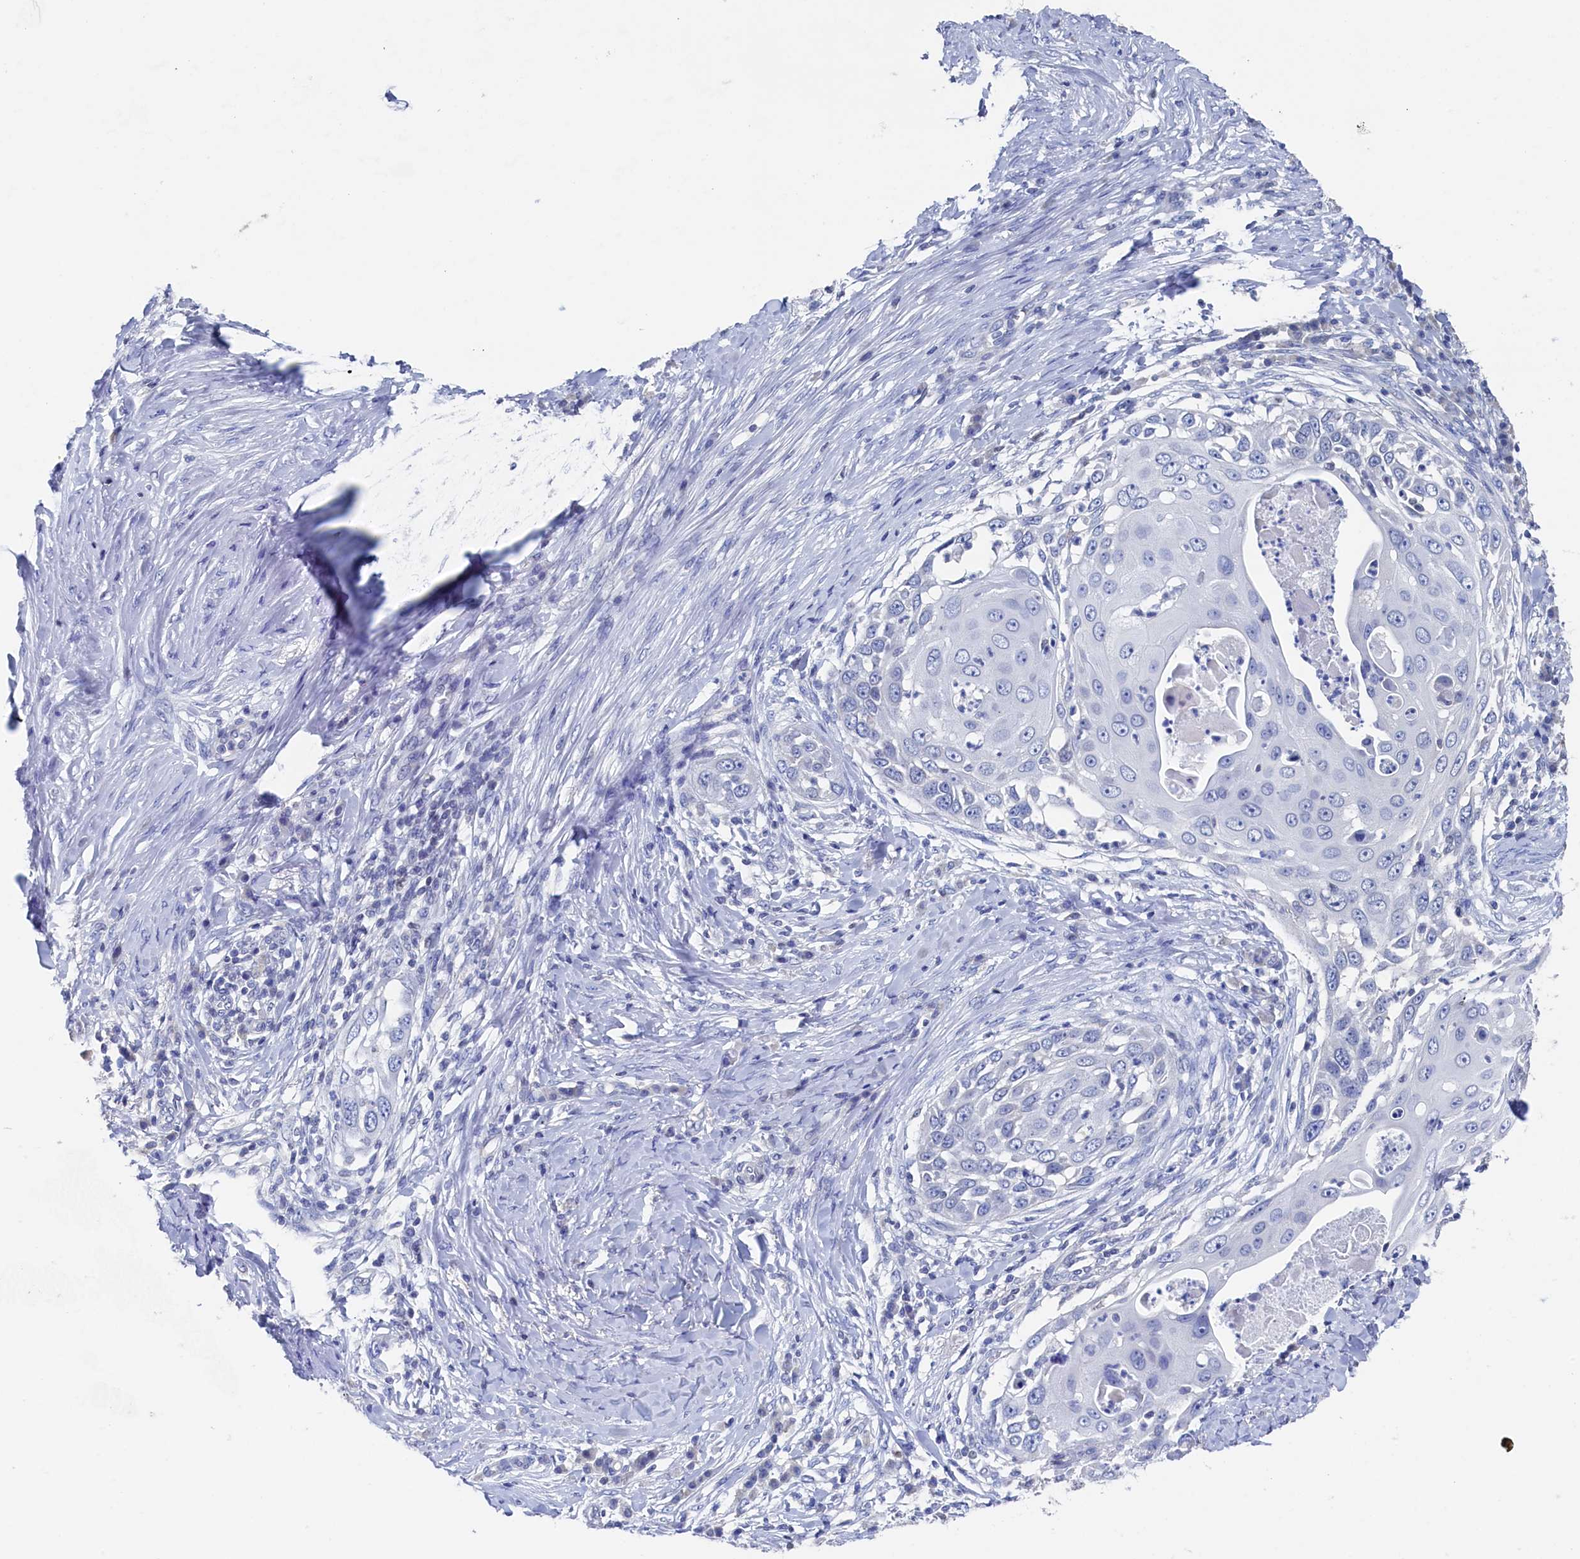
{"staining": {"intensity": "negative", "quantity": "none", "location": "none"}, "tissue": "skin cancer", "cell_type": "Tumor cells", "image_type": "cancer", "snomed": [{"axis": "morphology", "description": "Squamous cell carcinoma, NOS"}, {"axis": "topography", "description": "Skin"}], "caption": "Immunohistochemistry (IHC) histopathology image of neoplastic tissue: skin cancer stained with DAB (3,3'-diaminobenzidine) demonstrates no significant protein positivity in tumor cells.", "gene": "C11orf54", "patient": {"sex": "female", "age": 44}}